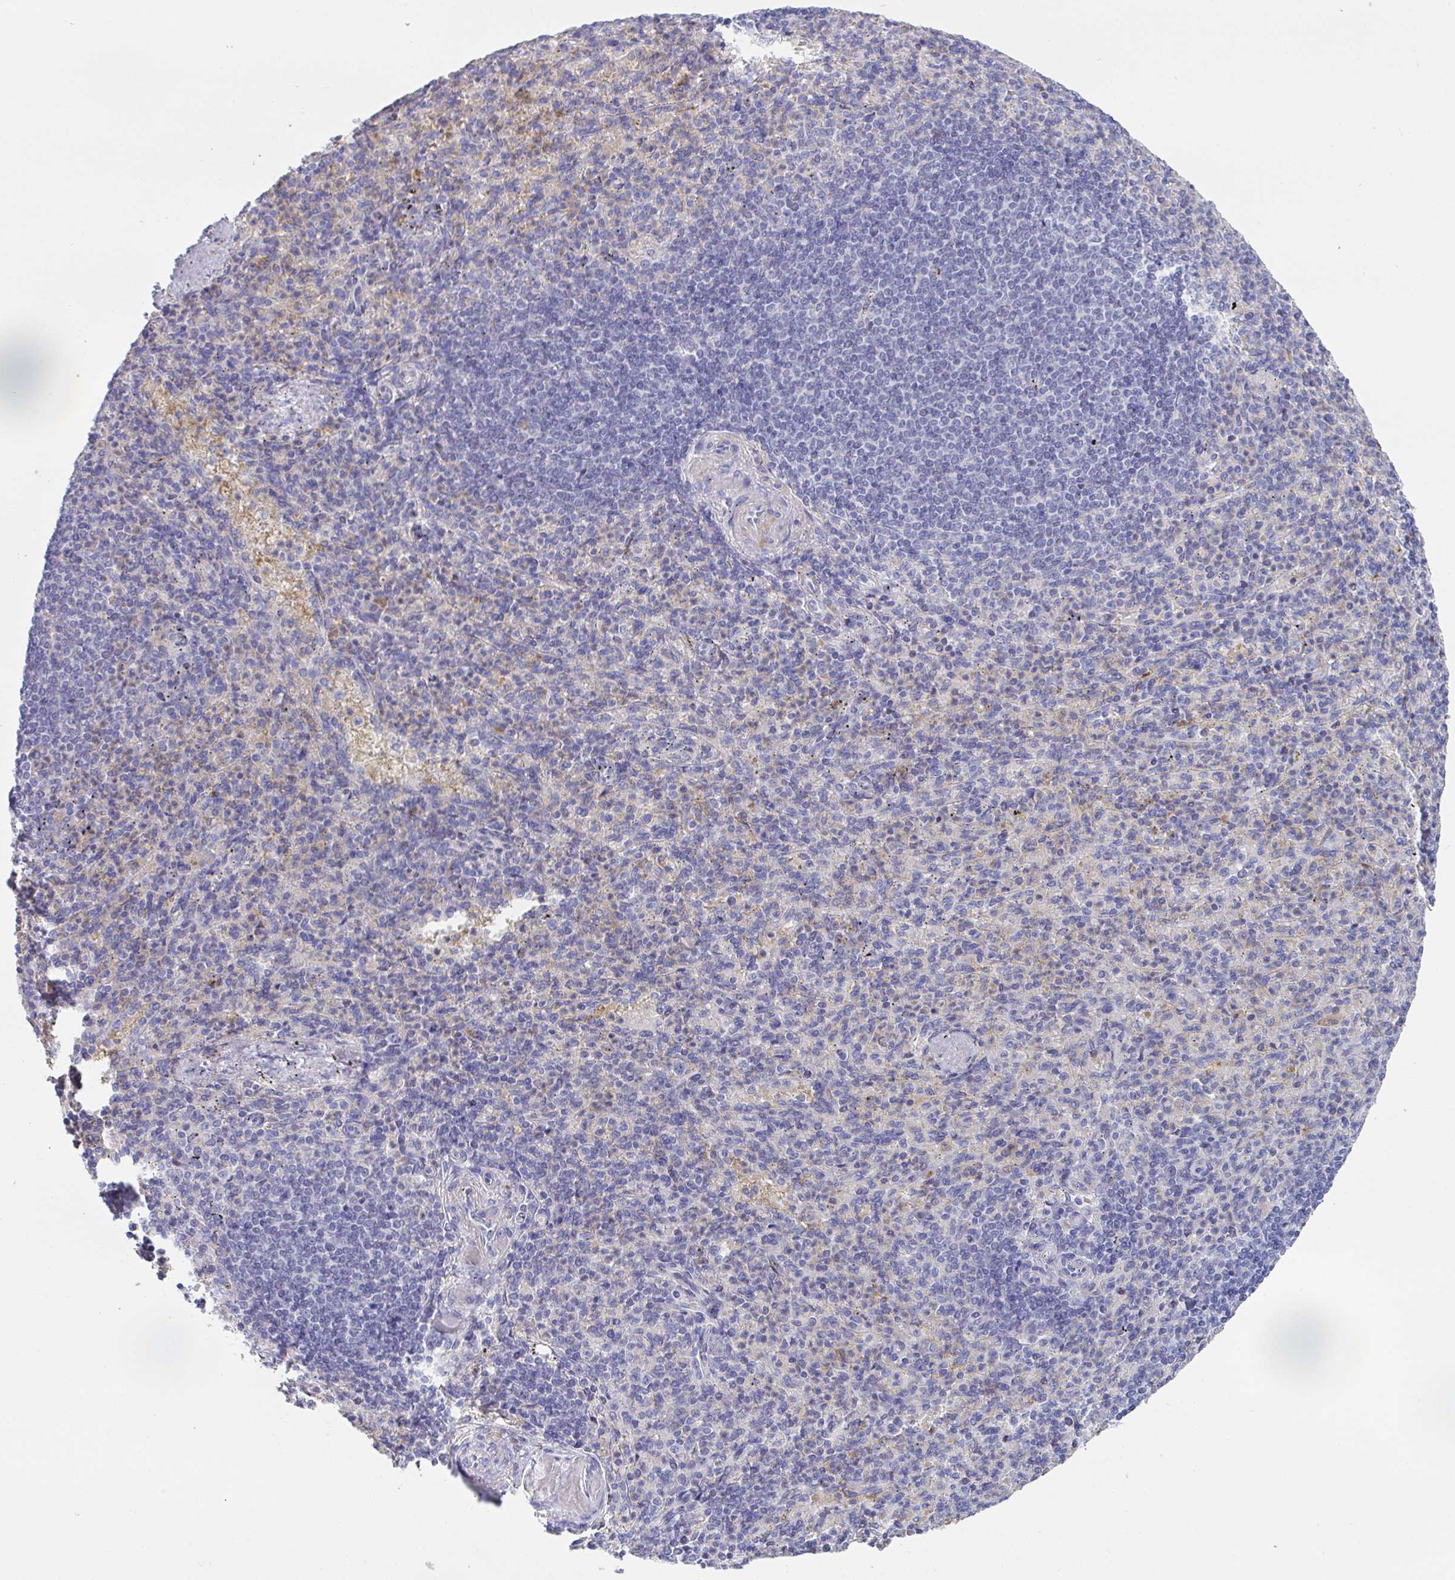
{"staining": {"intensity": "negative", "quantity": "none", "location": "none"}, "tissue": "spleen", "cell_type": "Cells in red pulp", "image_type": "normal", "snomed": [{"axis": "morphology", "description": "Normal tissue, NOS"}, {"axis": "topography", "description": "Spleen"}], "caption": "Immunohistochemistry histopathology image of unremarkable spleen: spleen stained with DAB (3,3'-diaminobenzidine) displays no significant protein staining in cells in red pulp.", "gene": "ANO5", "patient": {"sex": "female", "age": 74}}